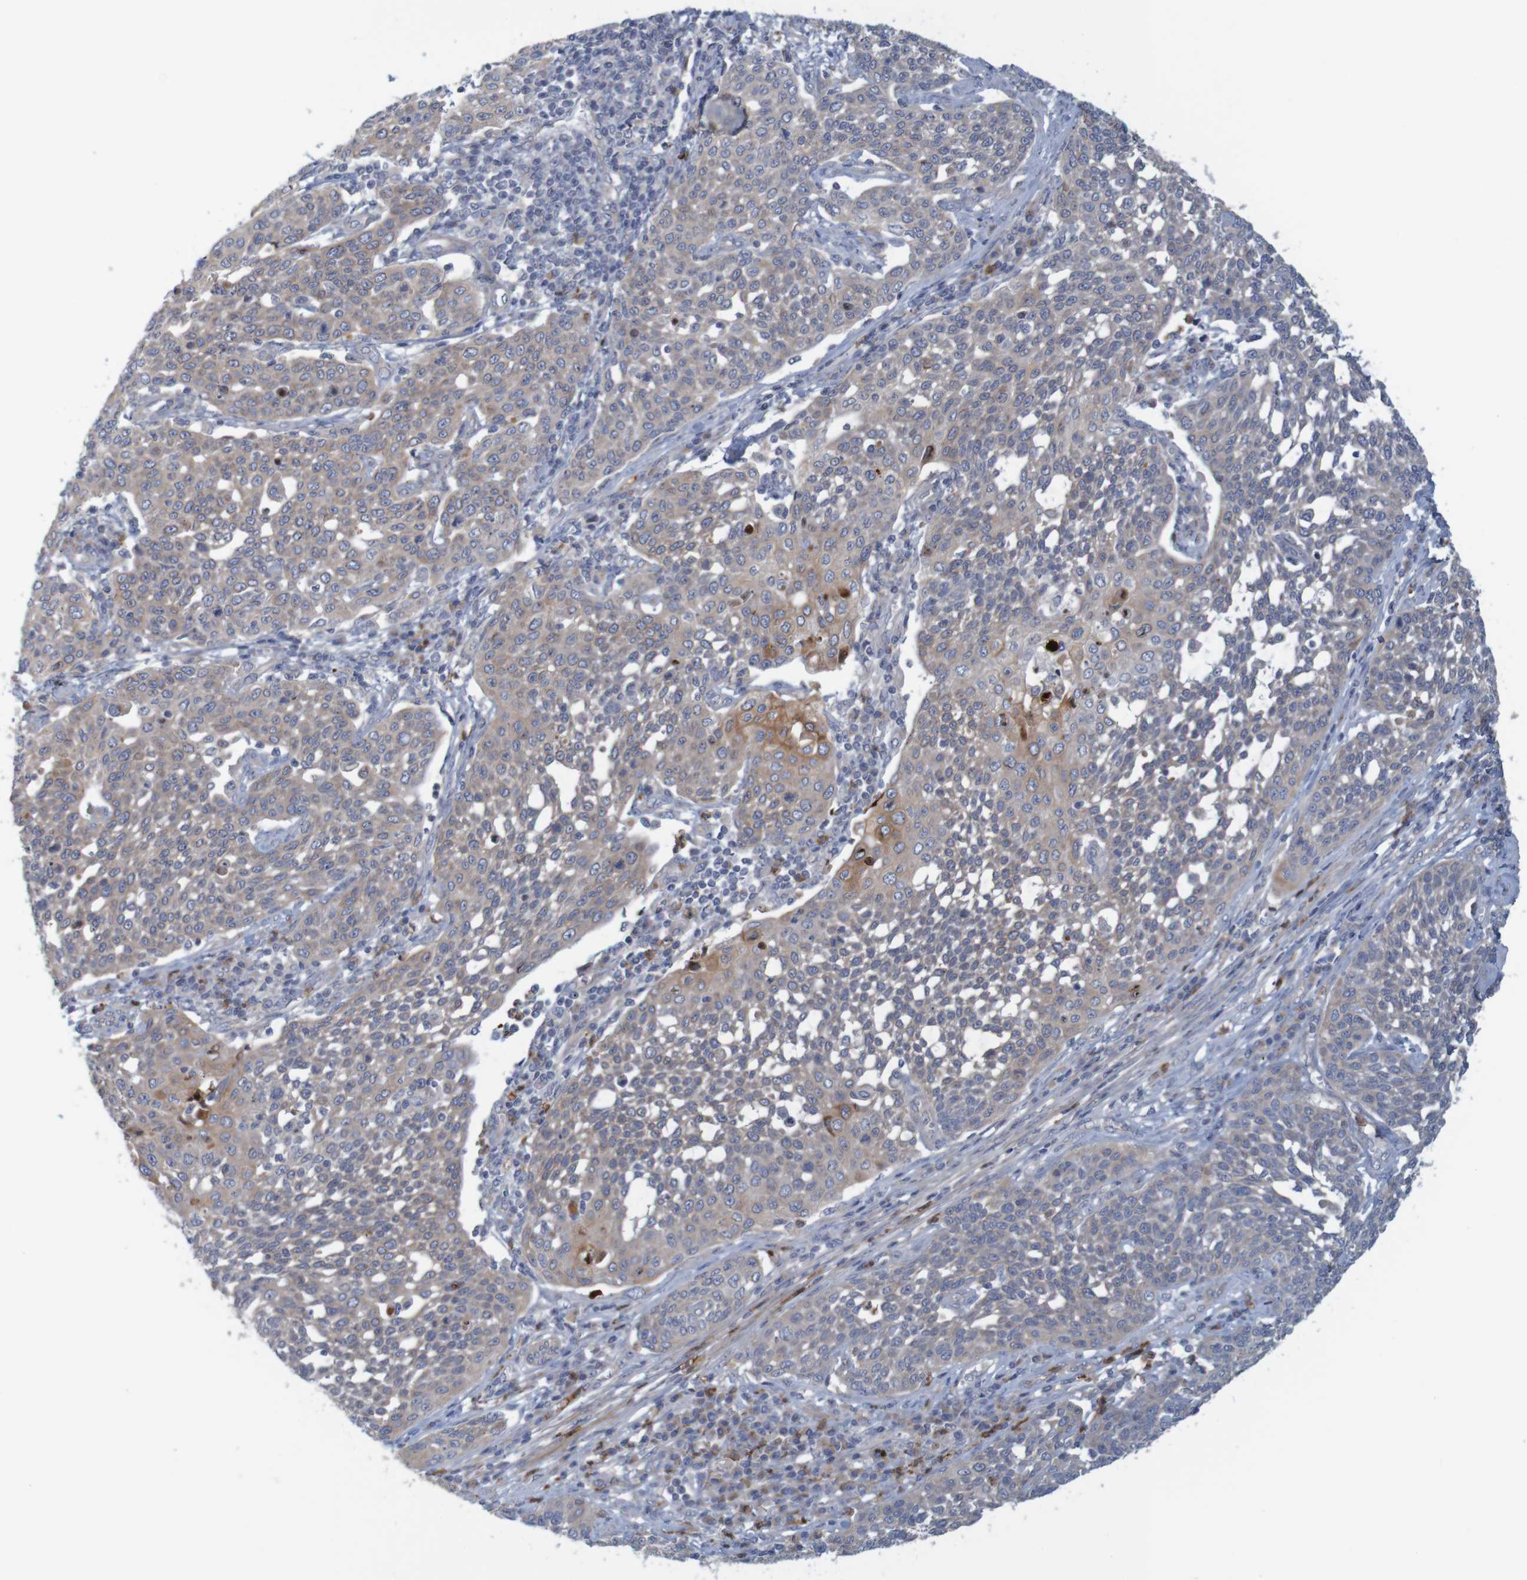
{"staining": {"intensity": "weak", "quantity": ">75%", "location": "cytoplasmic/membranous"}, "tissue": "cervical cancer", "cell_type": "Tumor cells", "image_type": "cancer", "snomed": [{"axis": "morphology", "description": "Squamous cell carcinoma, NOS"}, {"axis": "topography", "description": "Cervix"}], "caption": "IHC staining of squamous cell carcinoma (cervical), which demonstrates low levels of weak cytoplasmic/membranous expression in about >75% of tumor cells indicating weak cytoplasmic/membranous protein staining. The staining was performed using DAB (3,3'-diaminobenzidine) (brown) for protein detection and nuclei were counterstained in hematoxylin (blue).", "gene": "KRT23", "patient": {"sex": "female", "age": 34}}